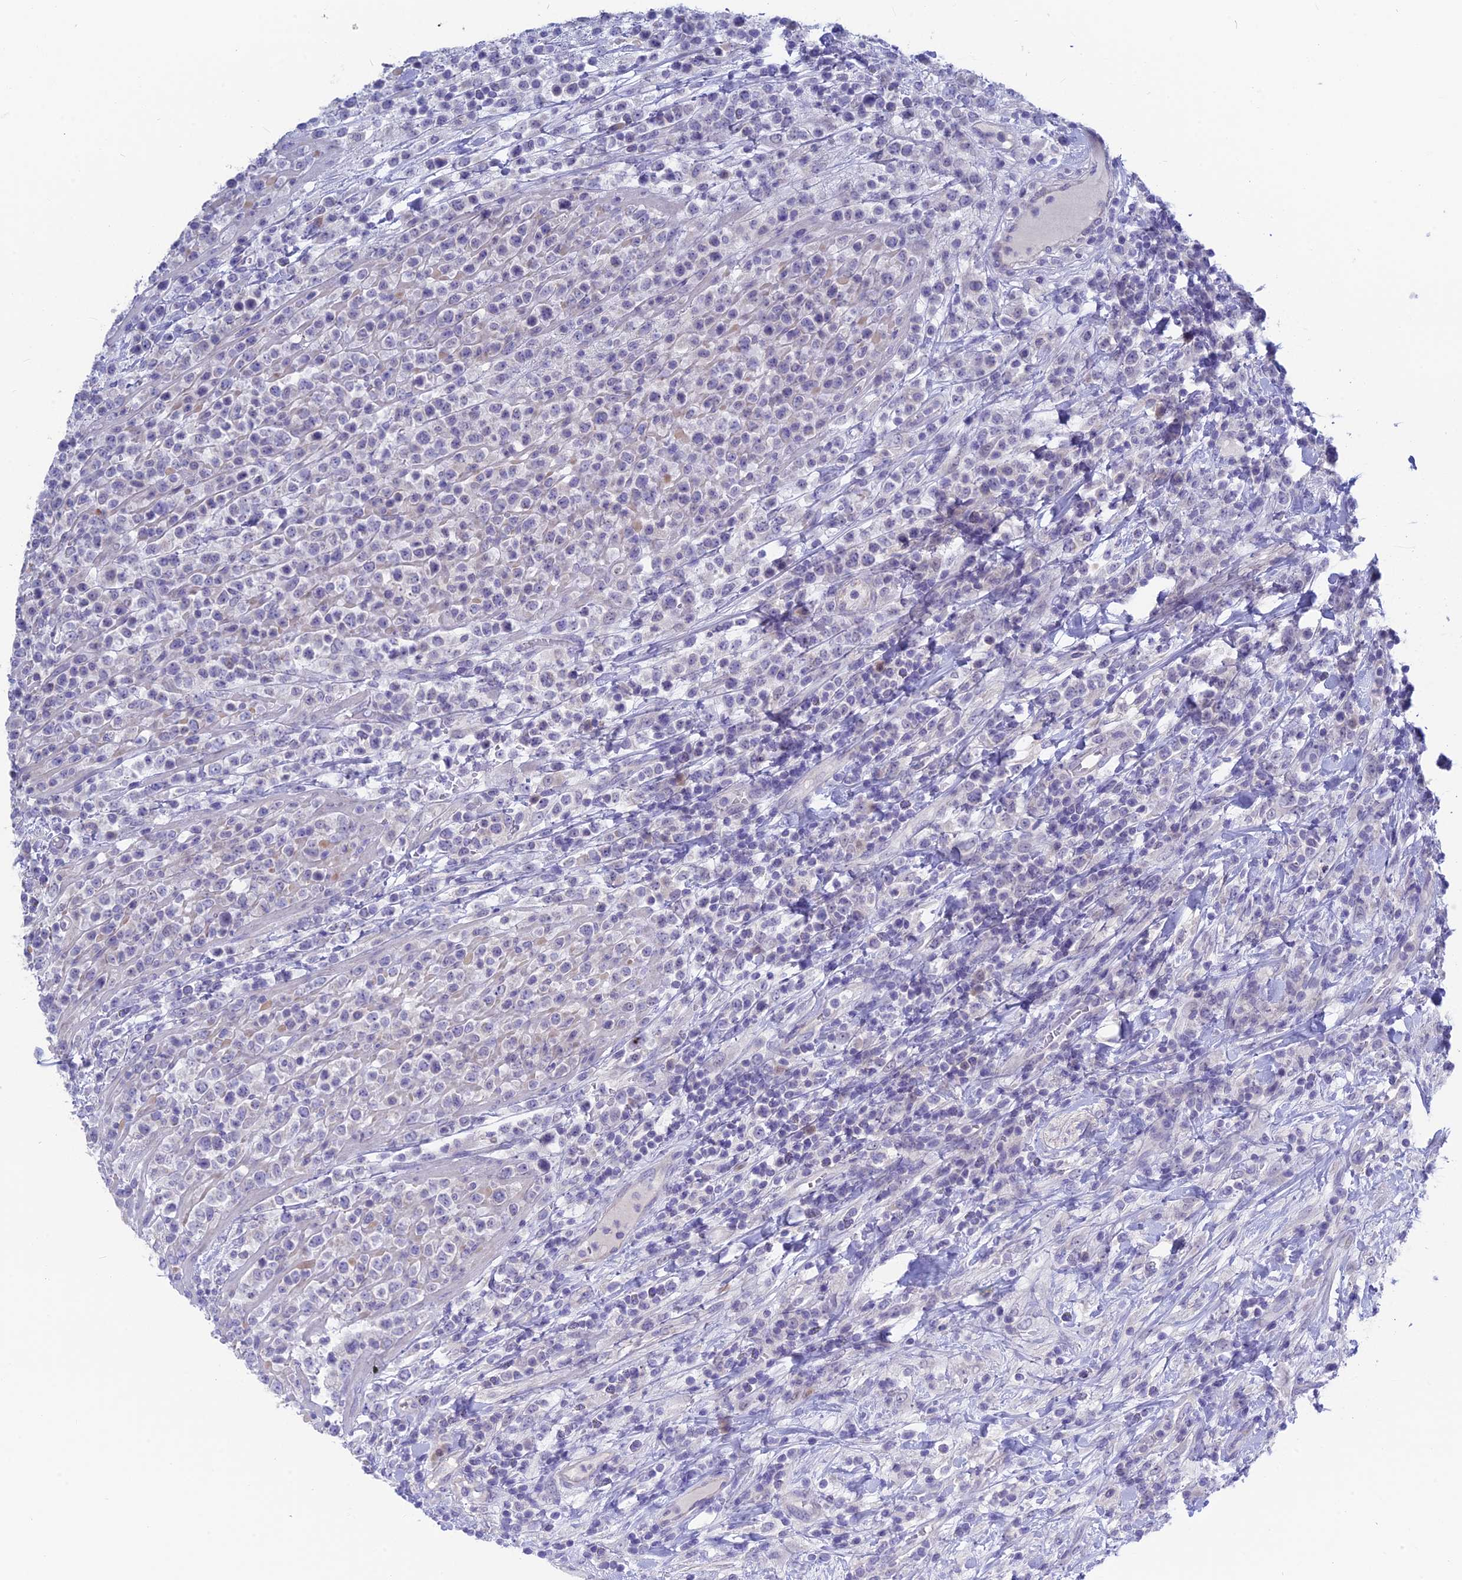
{"staining": {"intensity": "negative", "quantity": "none", "location": "none"}, "tissue": "lymphoma", "cell_type": "Tumor cells", "image_type": "cancer", "snomed": [{"axis": "morphology", "description": "Malignant lymphoma, non-Hodgkin's type, High grade"}, {"axis": "topography", "description": "Colon"}], "caption": "An immunohistochemistry (IHC) photomicrograph of malignant lymphoma, non-Hodgkin's type (high-grade) is shown. There is no staining in tumor cells of malignant lymphoma, non-Hodgkin's type (high-grade).", "gene": "SNTN", "patient": {"sex": "female", "age": 53}}